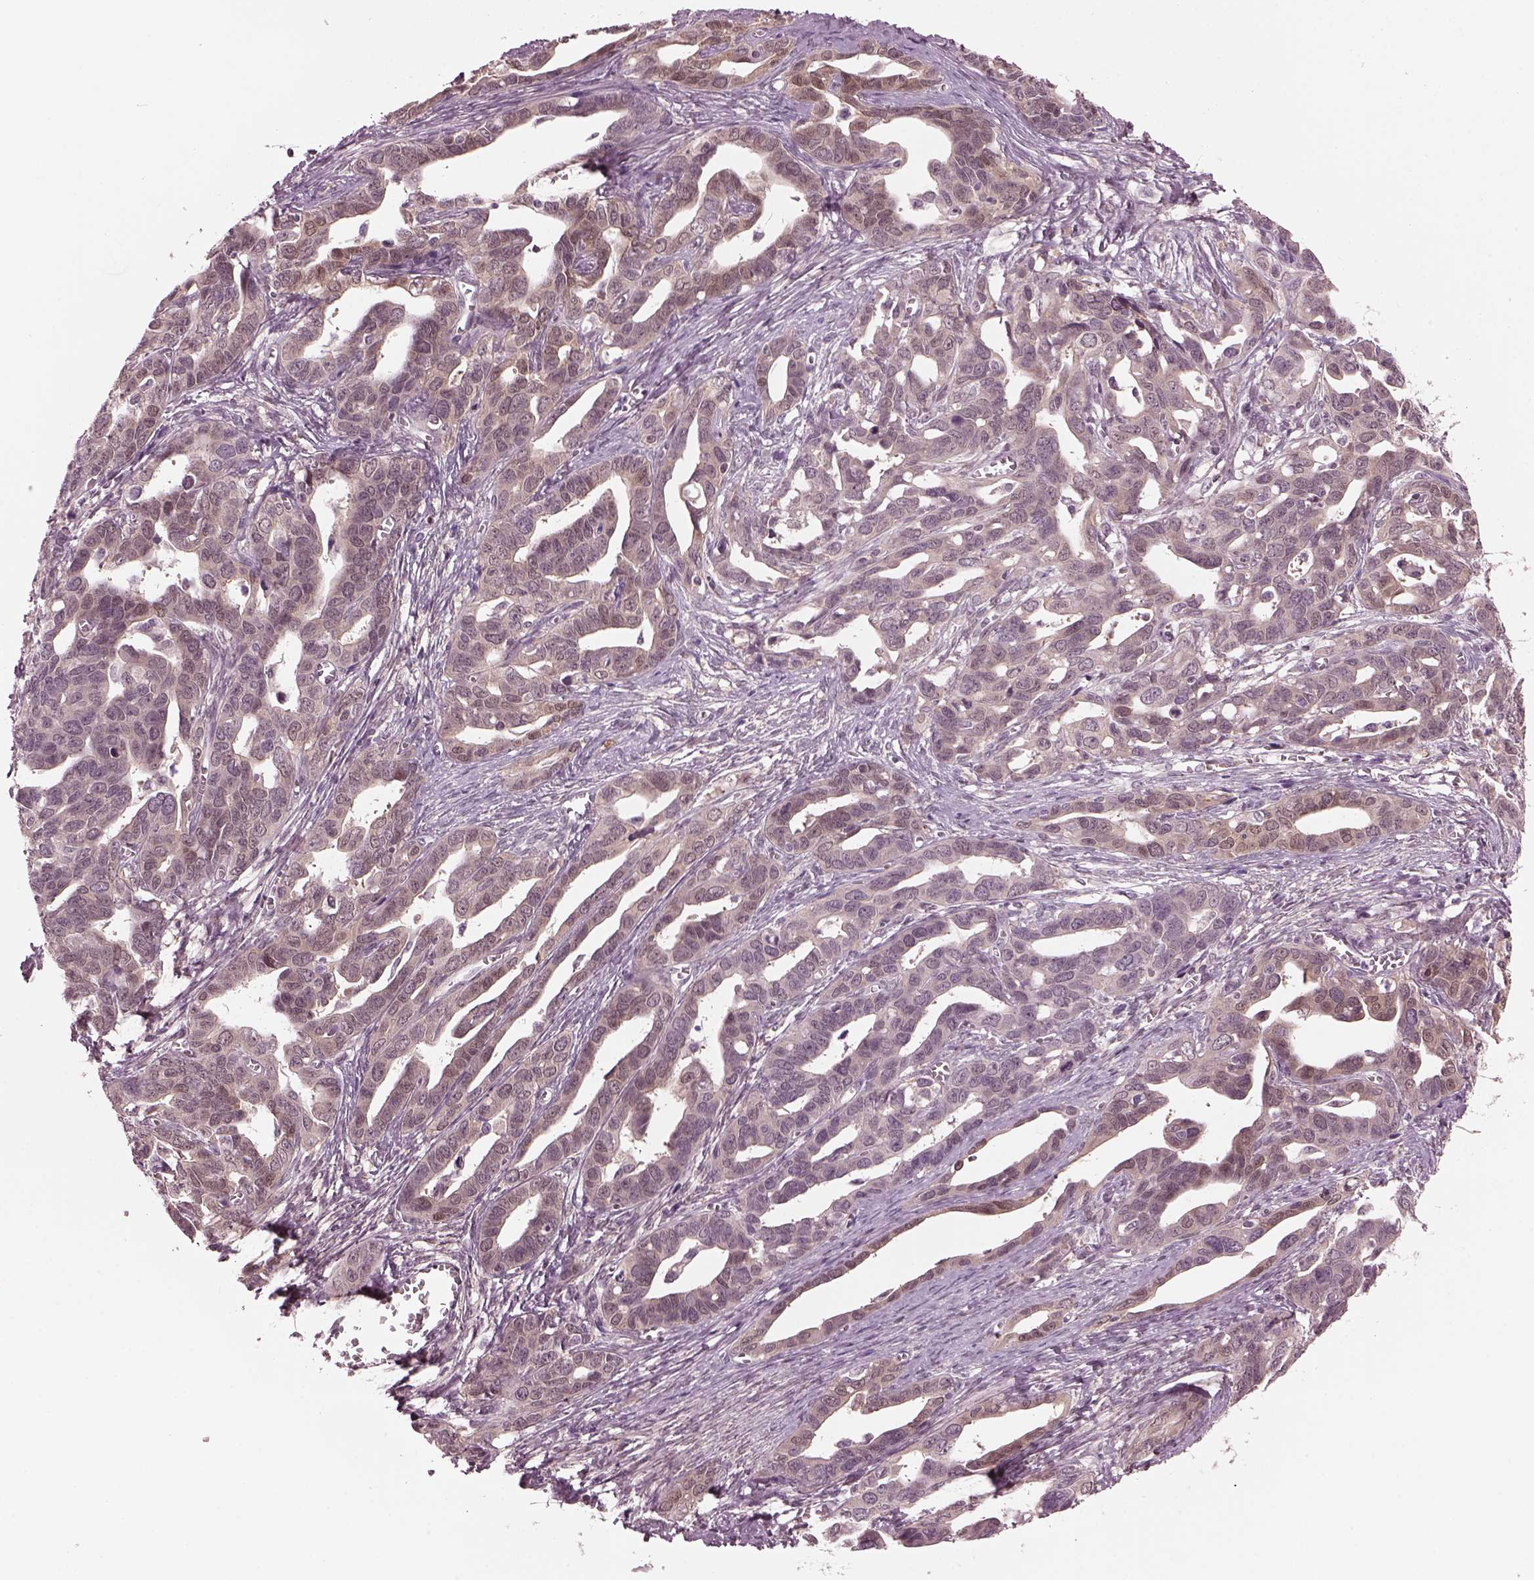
{"staining": {"intensity": "weak", "quantity": "<25%", "location": "cytoplasmic/membranous"}, "tissue": "ovarian cancer", "cell_type": "Tumor cells", "image_type": "cancer", "snomed": [{"axis": "morphology", "description": "Cystadenocarcinoma, serous, NOS"}, {"axis": "topography", "description": "Ovary"}], "caption": "Immunohistochemistry (IHC) image of human ovarian cancer stained for a protein (brown), which displays no positivity in tumor cells.", "gene": "SRI", "patient": {"sex": "female", "age": 69}}